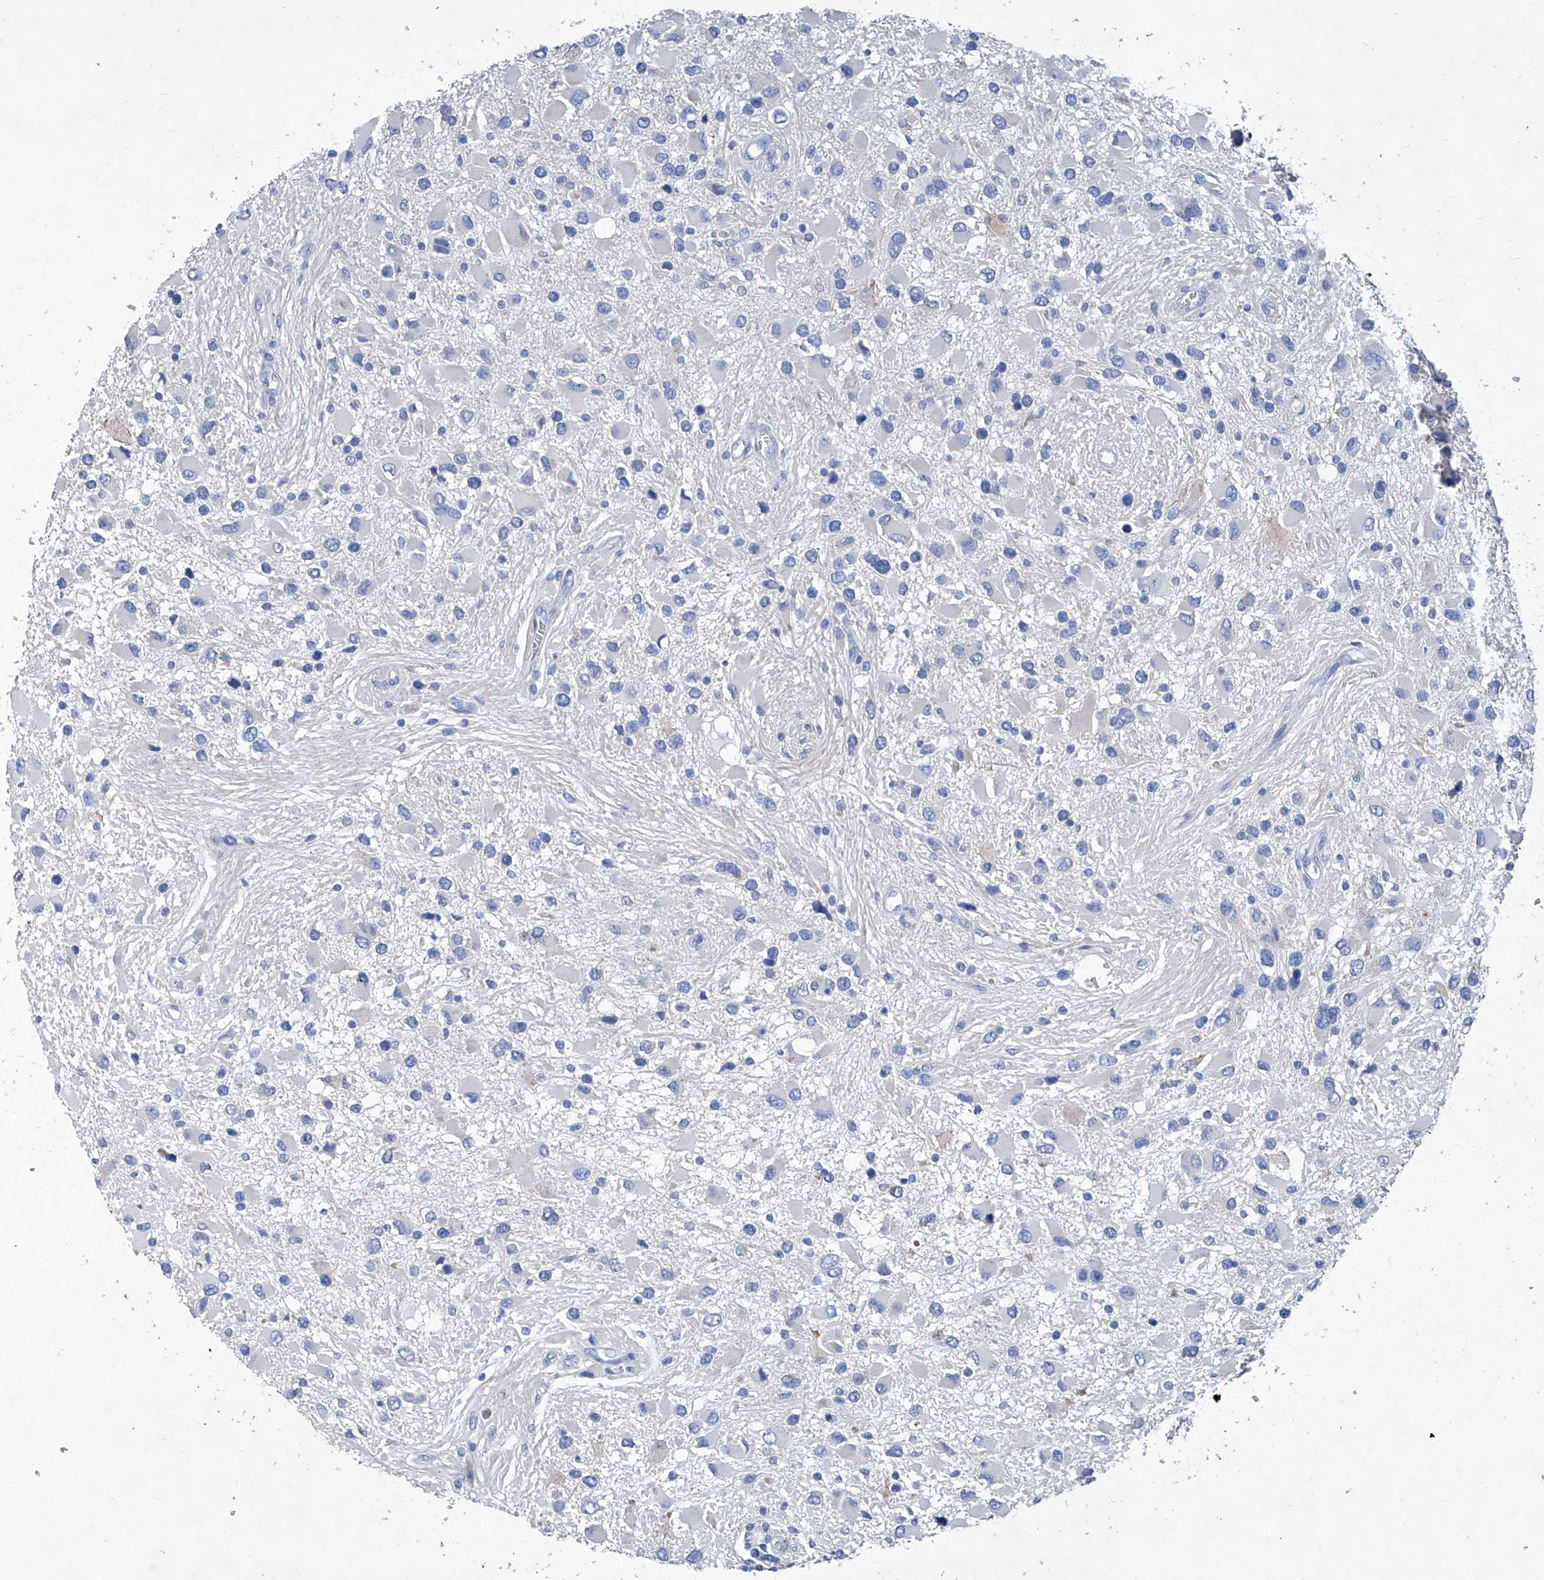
{"staining": {"intensity": "negative", "quantity": "none", "location": "none"}, "tissue": "glioma", "cell_type": "Tumor cells", "image_type": "cancer", "snomed": [{"axis": "morphology", "description": "Glioma, malignant, High grade"}, {"axis": "topography", "description": "Brain"}], "caption": "Tumor cells are negative for protein expression in human glioma.", "gene": "MTARC1", "patient": {"sex": "male", "age": 53}}